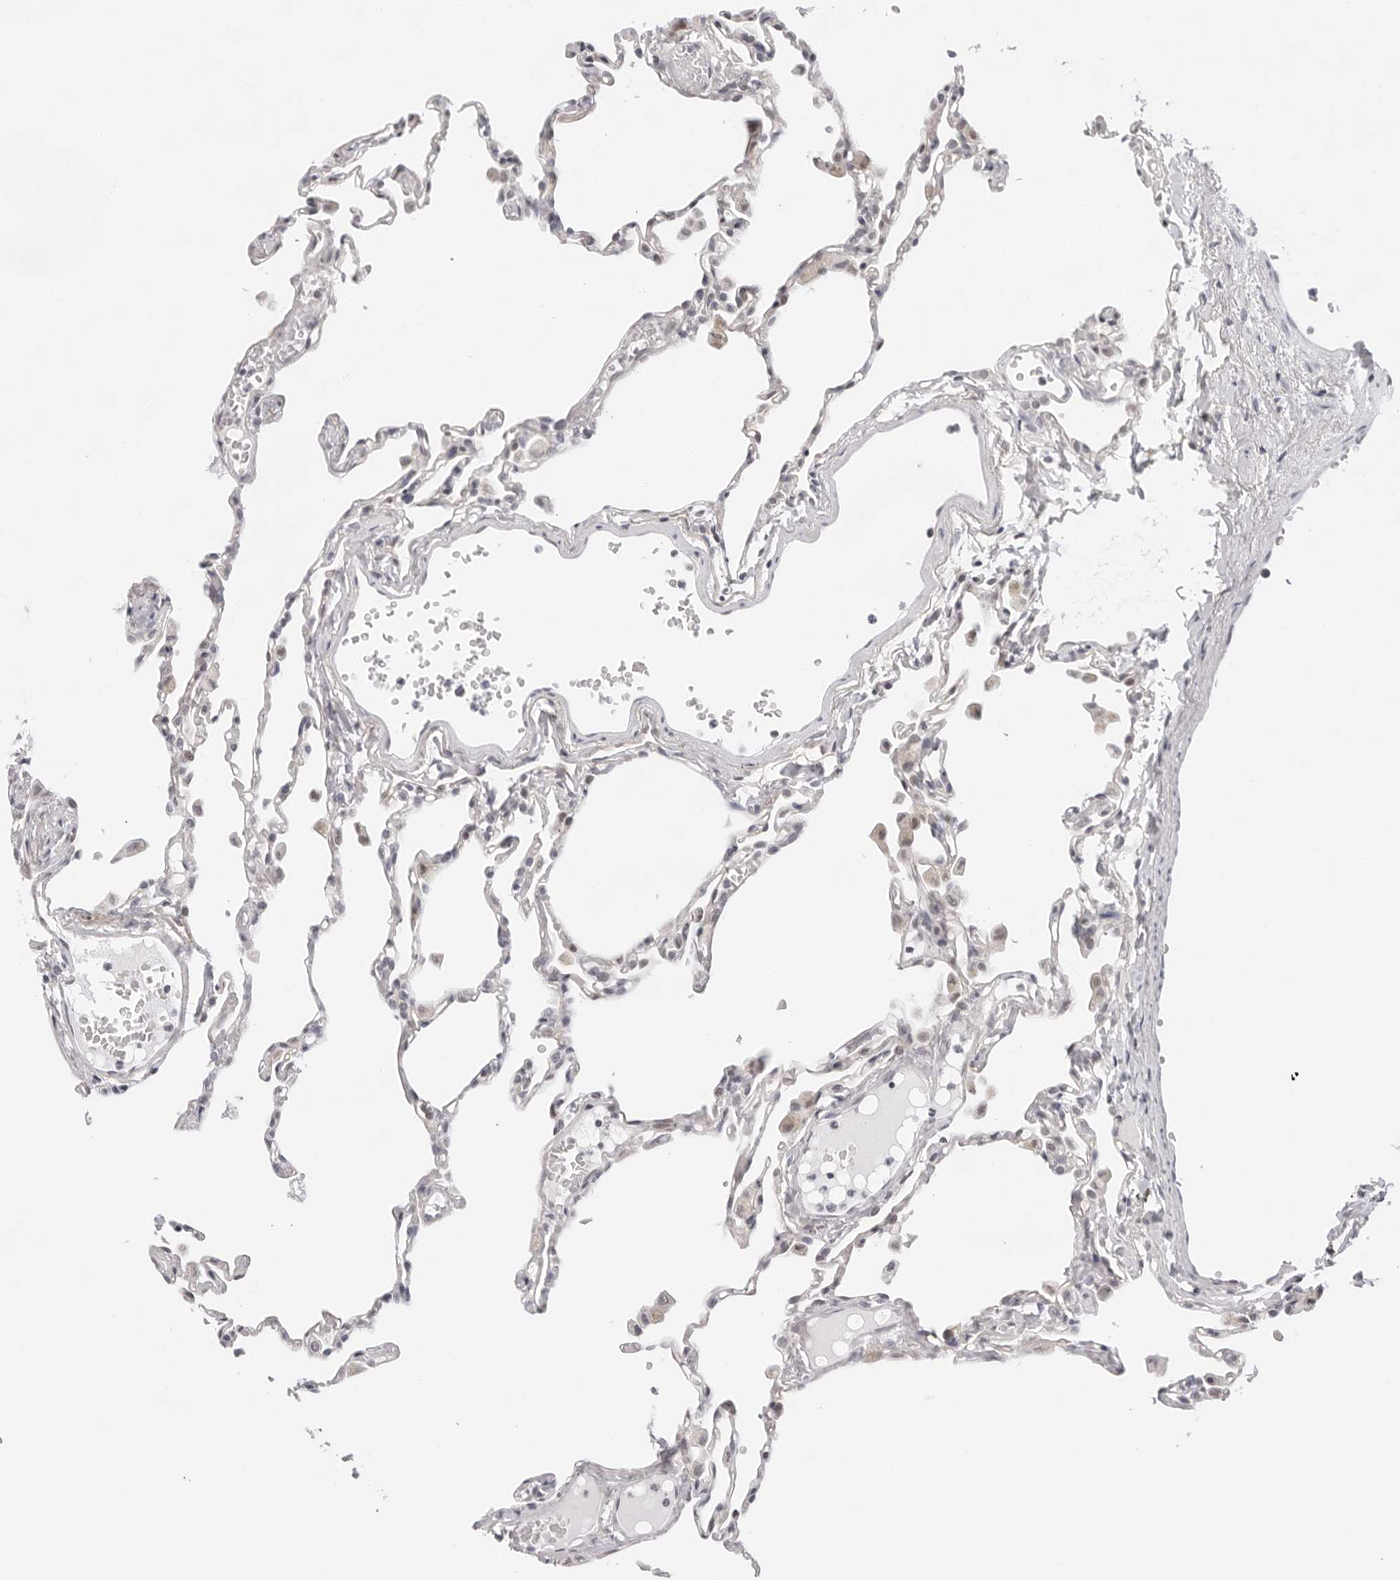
{"staining": {"intensity": "negative", "quantity": "none", "location": "none"}, "tissue": "lung", "cell_type": "Alveolar cells", "image_type": "normal", "snomed": [{"axis": "morphology", "description": "Normal tissue, NOS"}, {"axis": "topography", "description": "Lung"}], "caption": "A high-resolution micrograph shows IHC staining of normal lung, which demonstrates no significant expression in alveolar cells.", "gene": "ITGB3BP", "patient": {"sex": "female", "age": 49}}